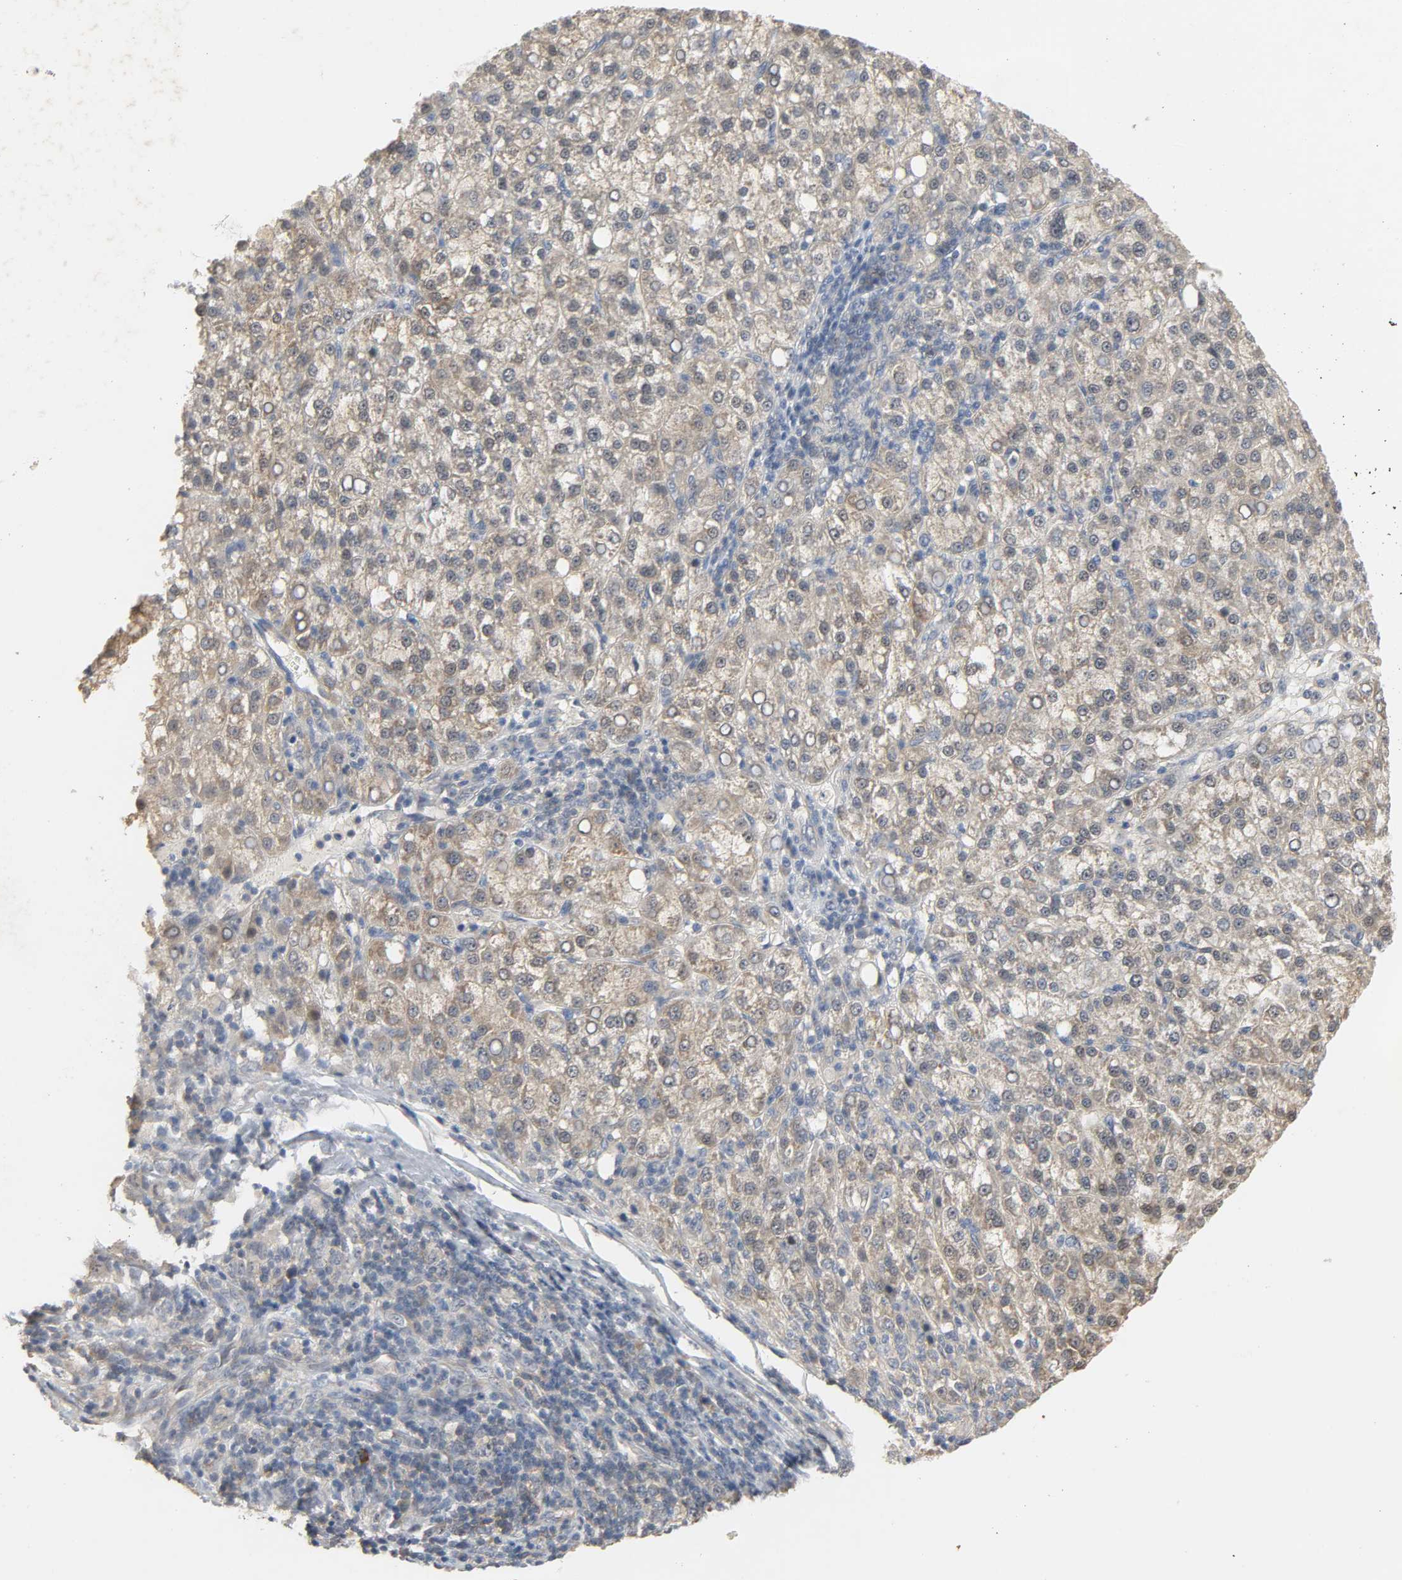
{"staining": {"intensity": "weak", "quantity": "25%-75%", "location": "cytoplasmic/membranous"}, "tissue": "liver cancer", "cell_type": "Tumor cells", "image_type": "cancer", "snomed": [{"axis": "morphology", "description": "Carcinoma, Hepatocellular, NOS"}, {"axis": "topography", "description": "Liver"}], "caption": "Protein expression by immunohistochemistry shows weak cytoplasmic/membranous expression in about 25%-75% of tumor cells in liver hepatocellular carcinoma. Using DAB (brown) and hematoxylin (blue) stains, captured at high magnification using brightfield microscopy.", "gene": "CD4", "patient": {"sex": "female", "age": 58}}